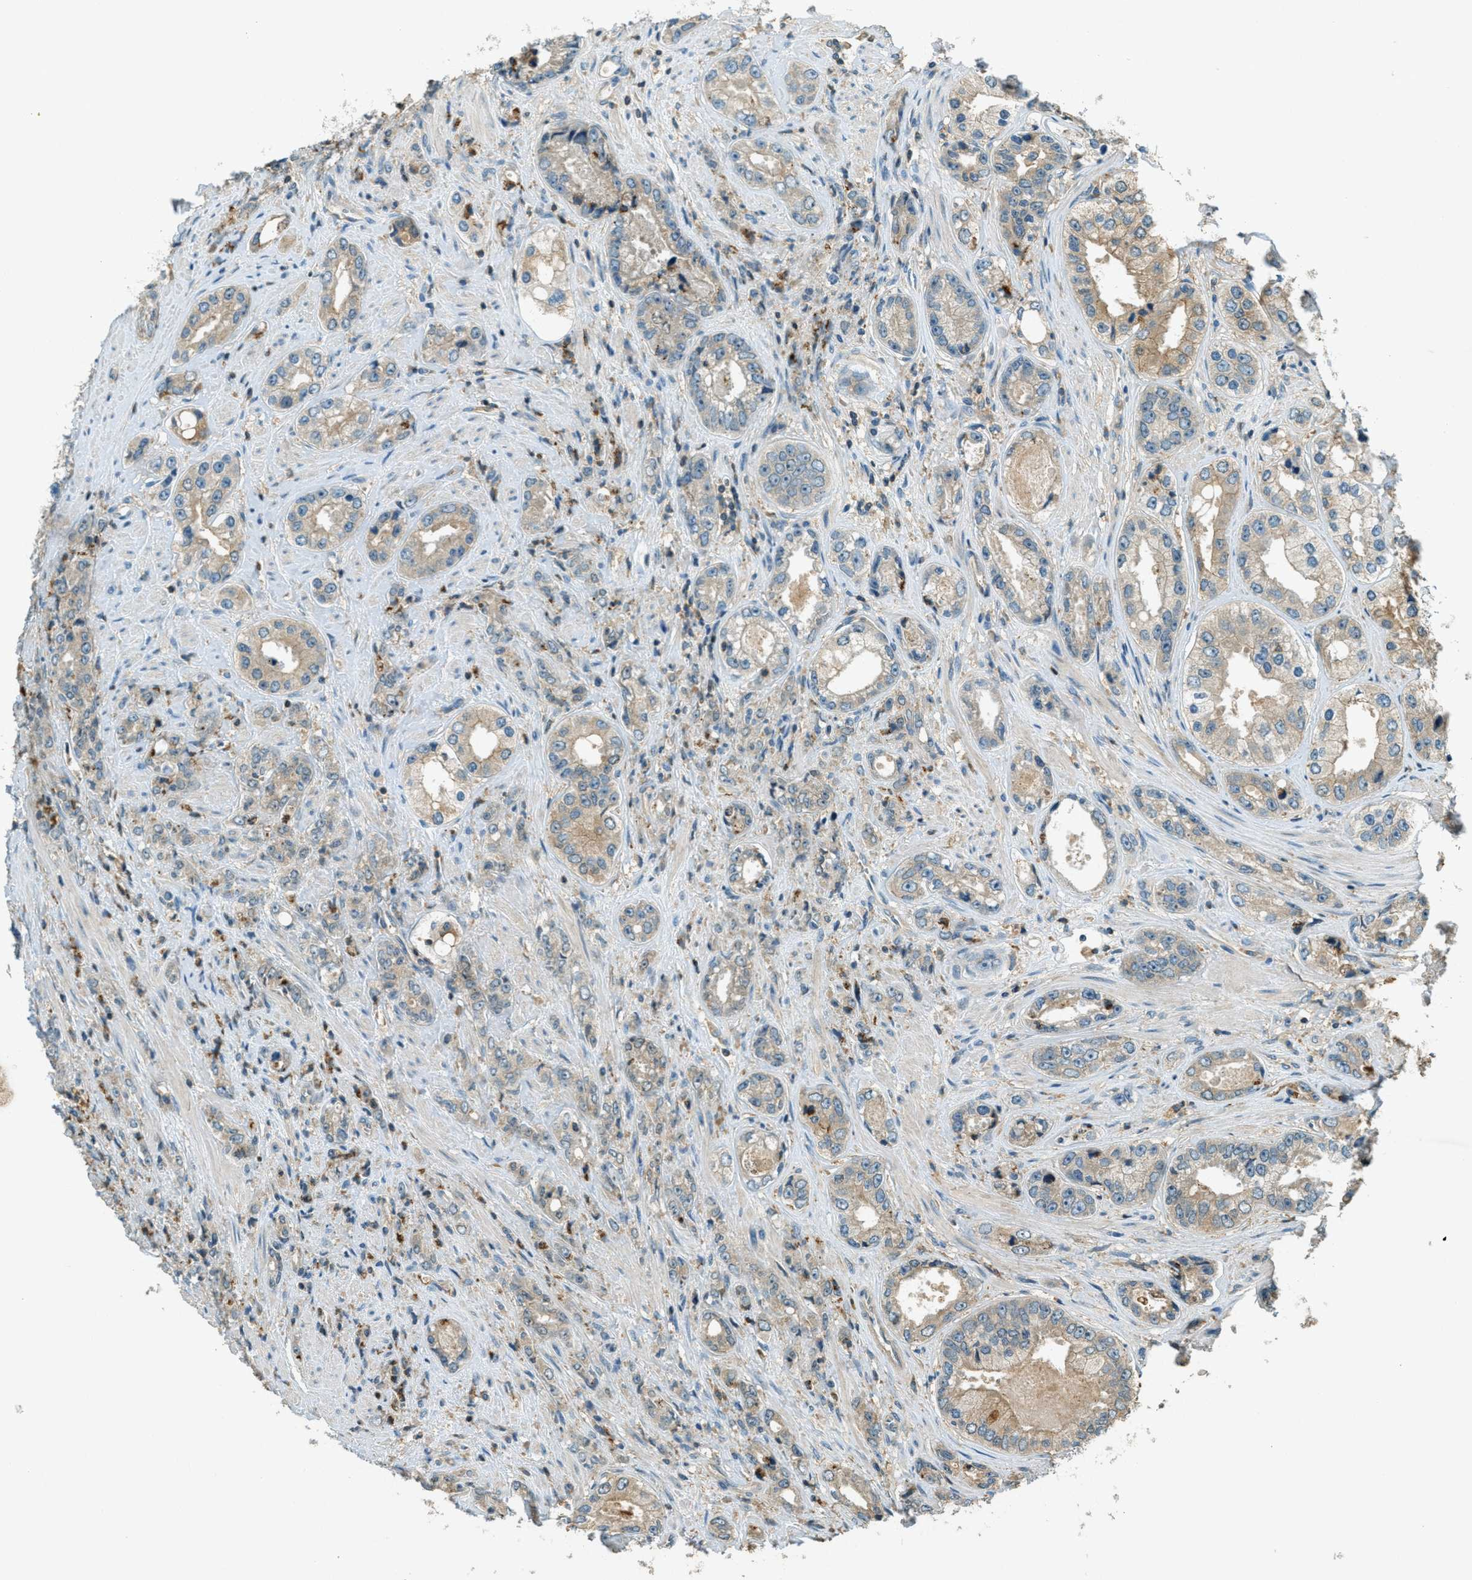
{"staining": {"intensity": "weak", "quantity": ">75%", "location": "cytoplasmic/membranous"}, "tissue": "prostate cancer", "cell_type": "Tumor cells", "image_type": "cancer", "snomed": [{"axis": "morphology", "description": "Adenocarcinoma, High grade"}, {"axis": "topography", "description": "Prostate"}], "caption": "Weak cytoplasmic/membranous expression is appreciated in about >75% of tumor cells in prostate cancer (high-grade adenocarcinoma).", "gene": "NUDT4", "patient": {"sex": "male", "age": 61}}